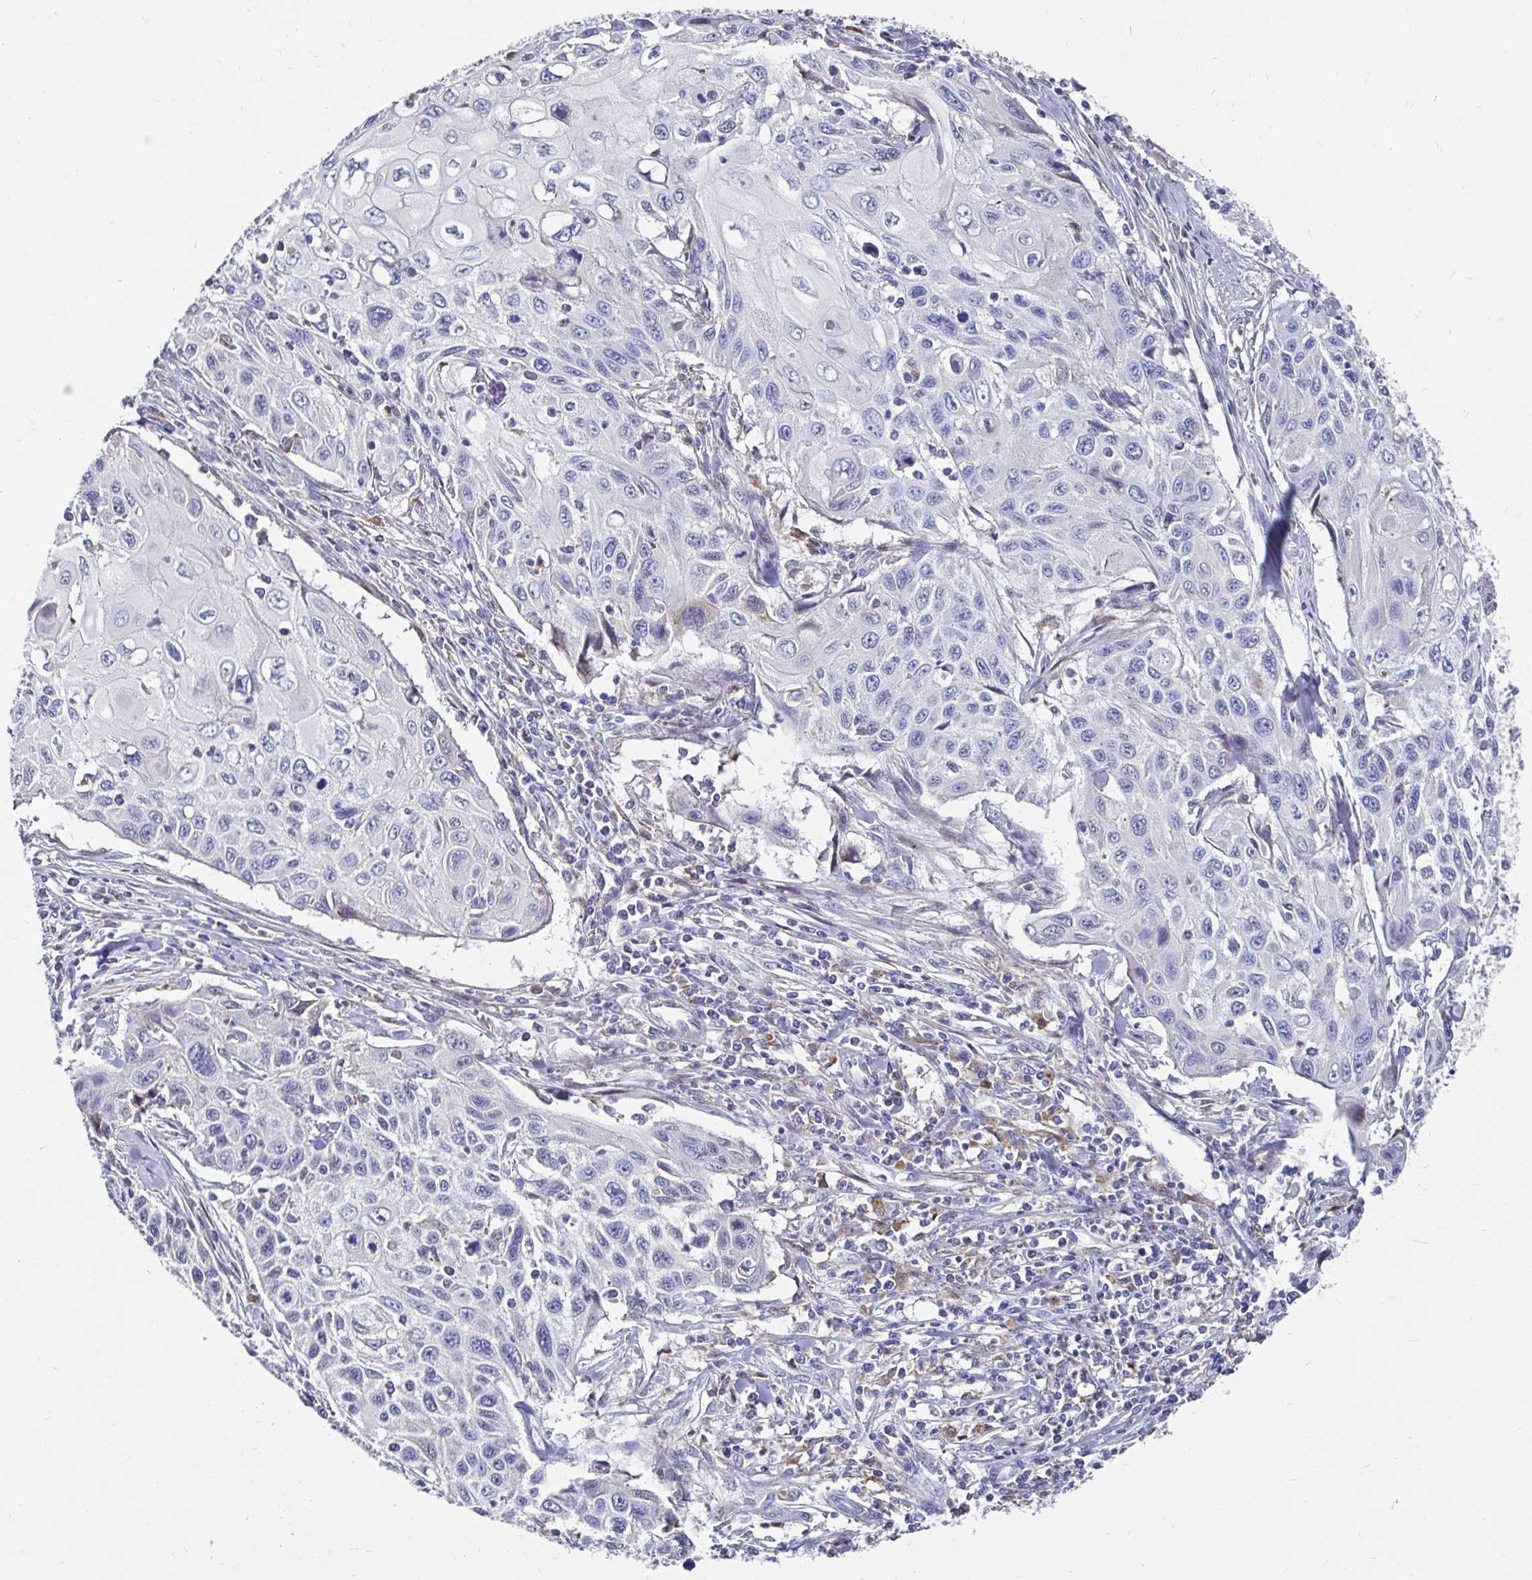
{"staining": {"intensity": "negative", "quantity": "none", "location": "none"}, "tissue": "cervical cancer", "cell_type": "Tumor cells", "image_type": "cancer", "snomed": [{"axis": "morphology", "description": "Squamous cell carcinoma, NOS"}, {"axis": "topography", "description": "Cervix"}], "caption": "Immunohistochemistry (IHC) of cervical squamous cell carcinoma shows no expression in tumor cells.", "gene": "CDKL1", "patient": {"sex": "female", "age": 70}}